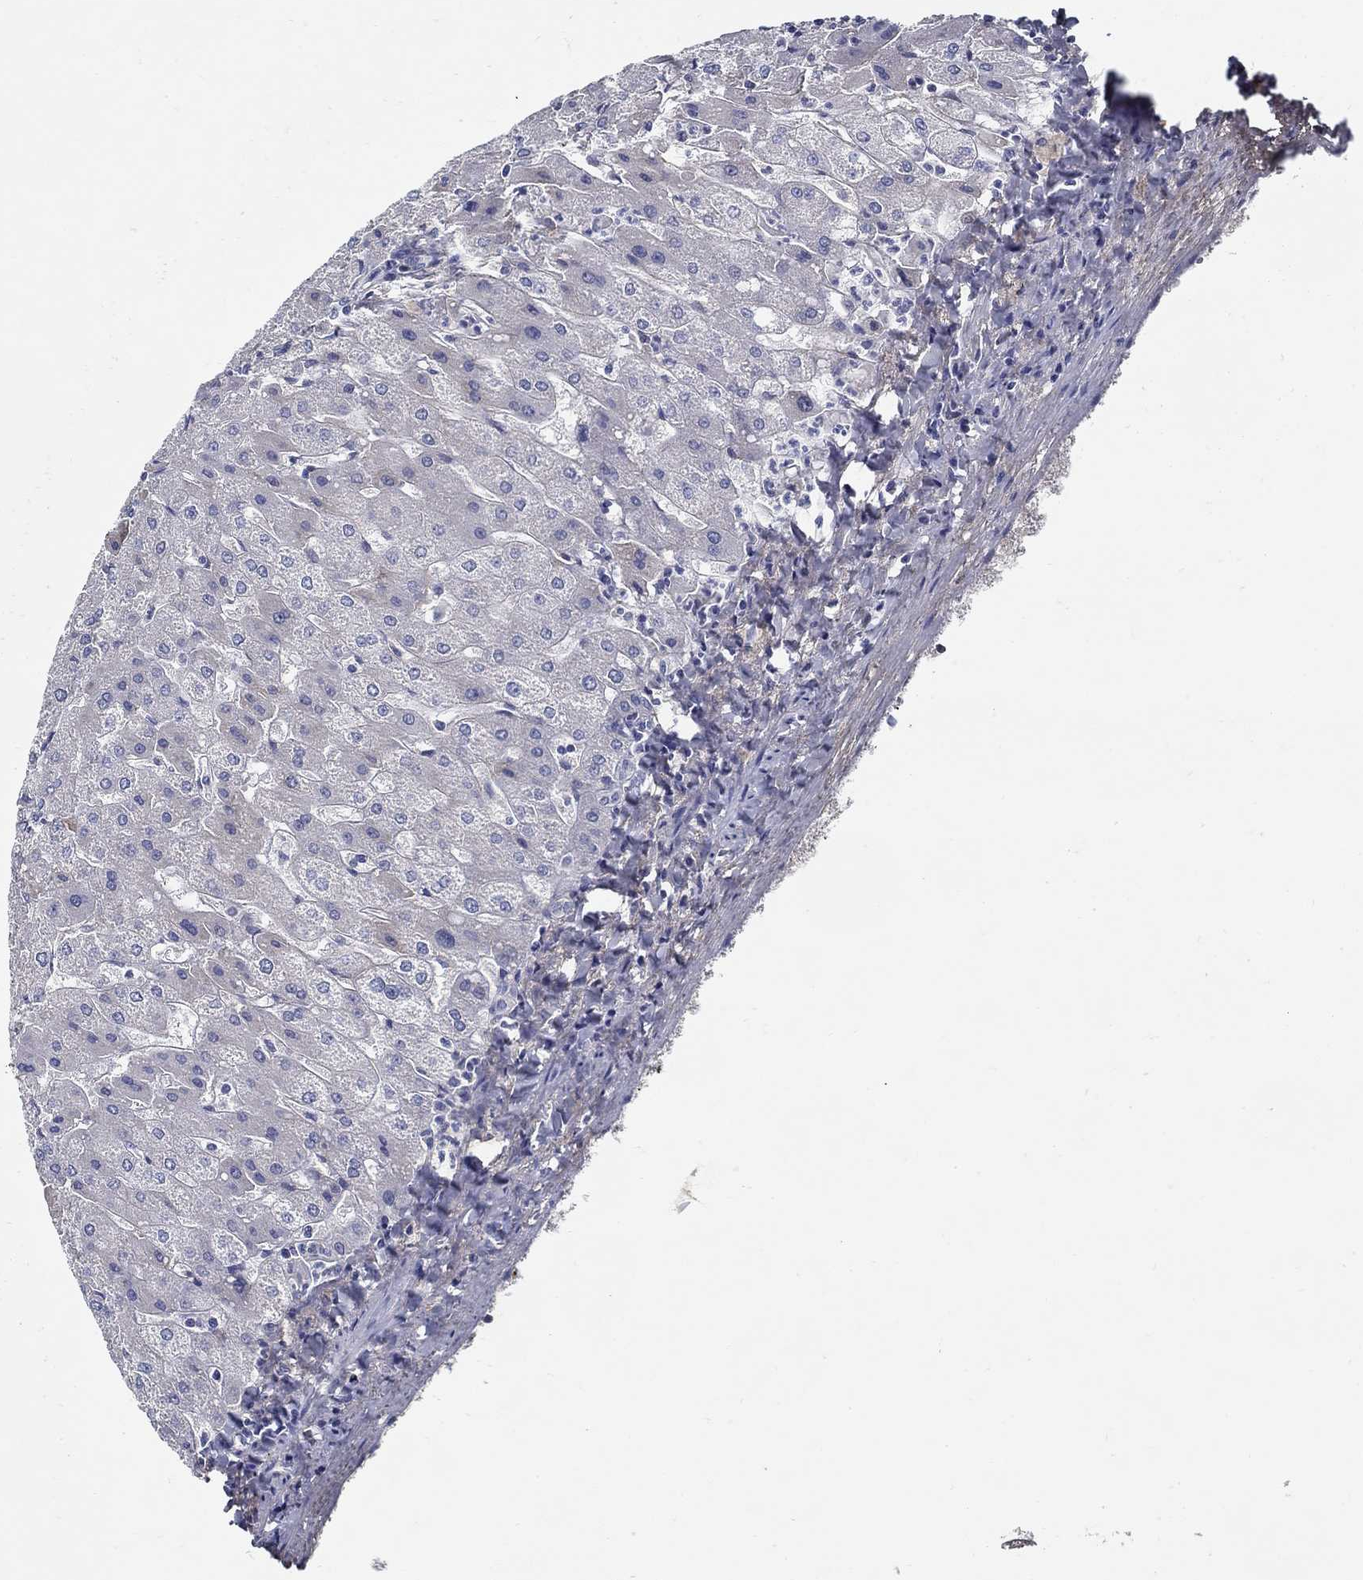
{"staining": {"intensity": "negative", "quantity": "none", "location": "none"}, "tissue": "liver", "cell_type": "Cholangiocytes", "image_type": "normal", "snomed": [{"axis": "morphology", "description": "Normal tissue, NOS"}, {"axis": "topography", "description": "Liver"}], "caption": "High power microscopy histopathology image of an immunohistochemistry image of normal liver, revealing no significant expression in cholangiocytes.", "gene": "TGFBI", "patient": {"sex": "male", "age": 67}}